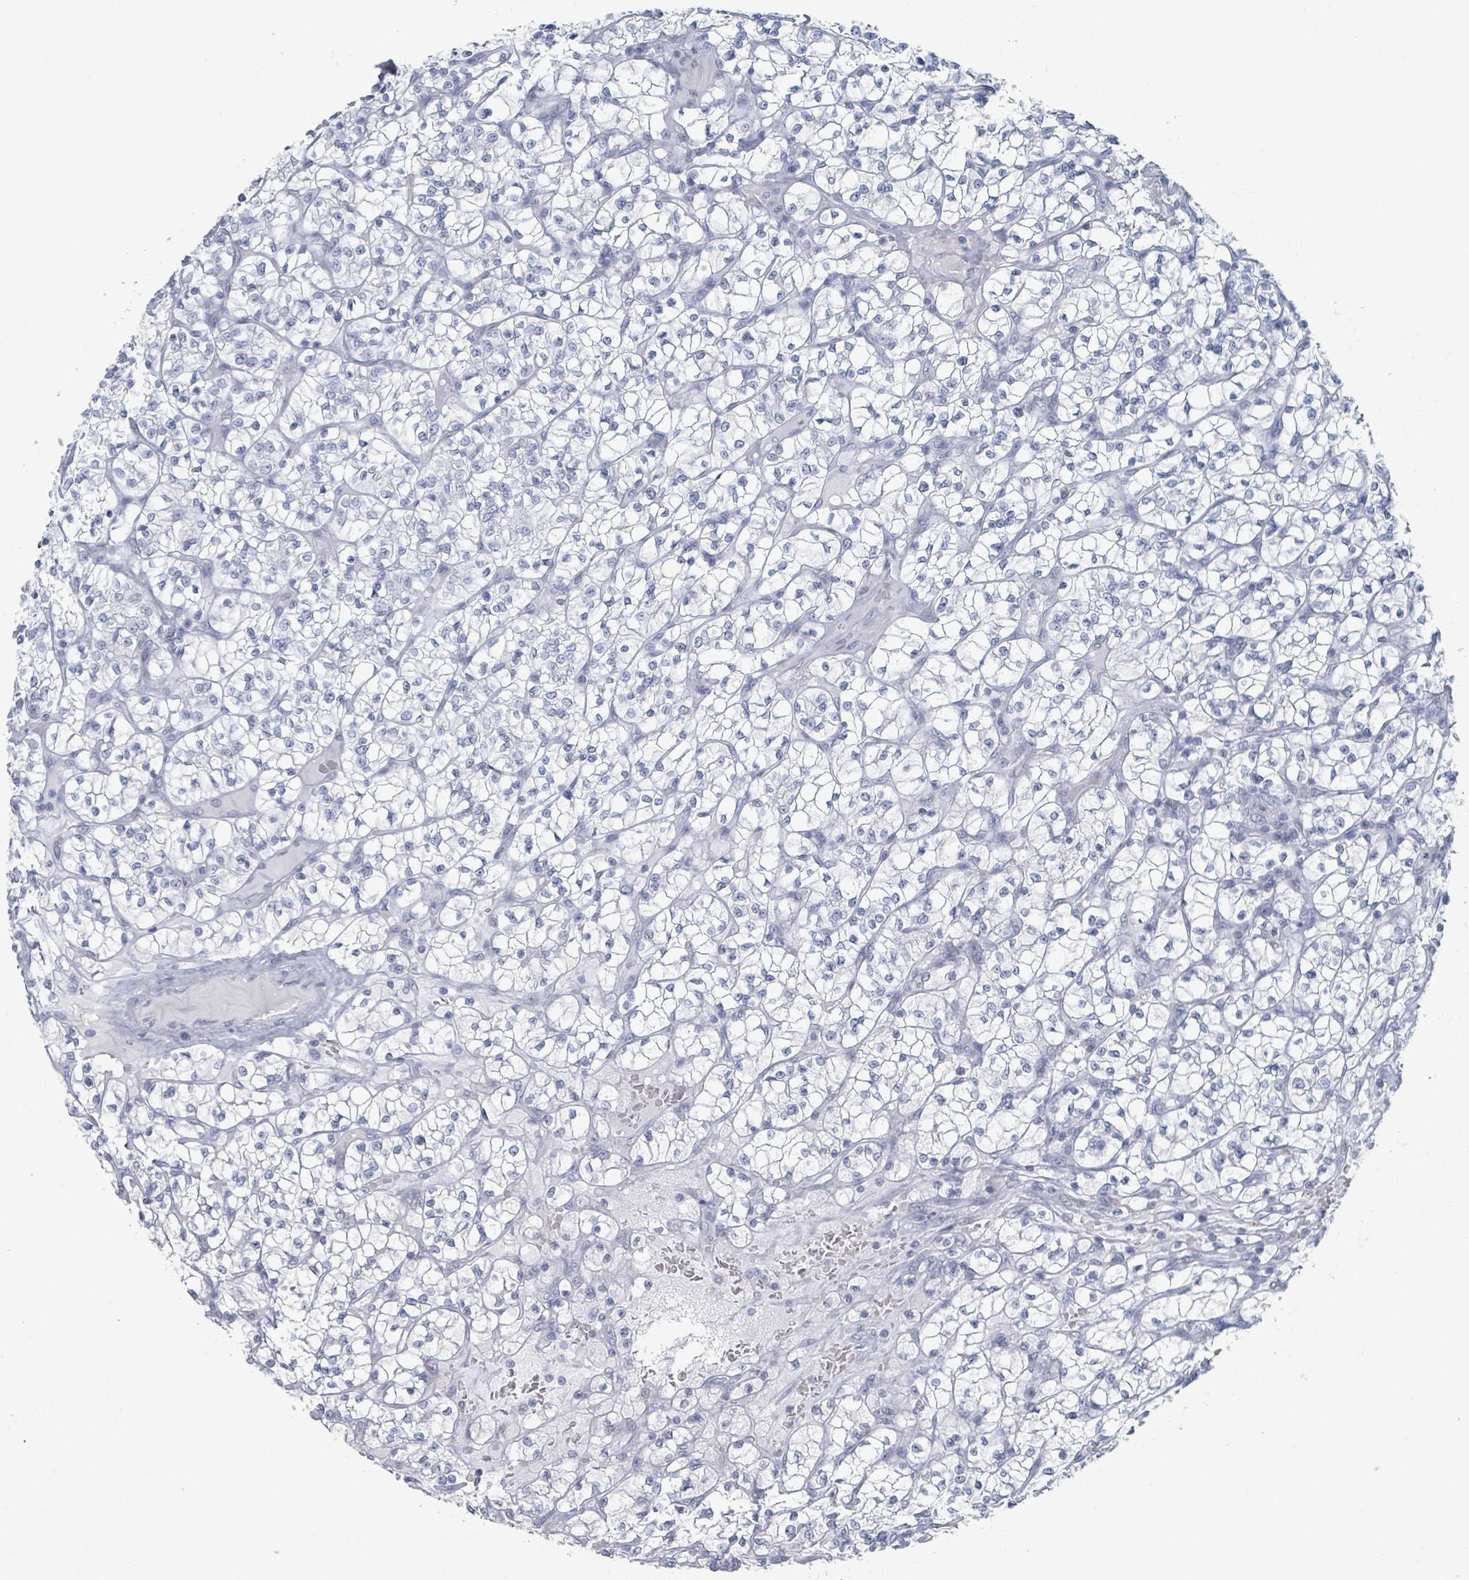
{"staining": {"intensity": "negative", "quantity": "none", "location": "none"}, "tissue": "renal cancer", "cell_type": "Tumor cells", "image_type": "cancer", "snomed": [{"axis": "morphology", "description": "Adenocarcinoma, NOS"}, {"axis": "topography", "description": "Kidney"}], "caption": "This is an immunohistochemistry photomicrograph of renal adenocarcinoma. There is no expression in tumor cells.", "gene": "GPR15LG", "patient": {"sex": "female", "age": 64}}